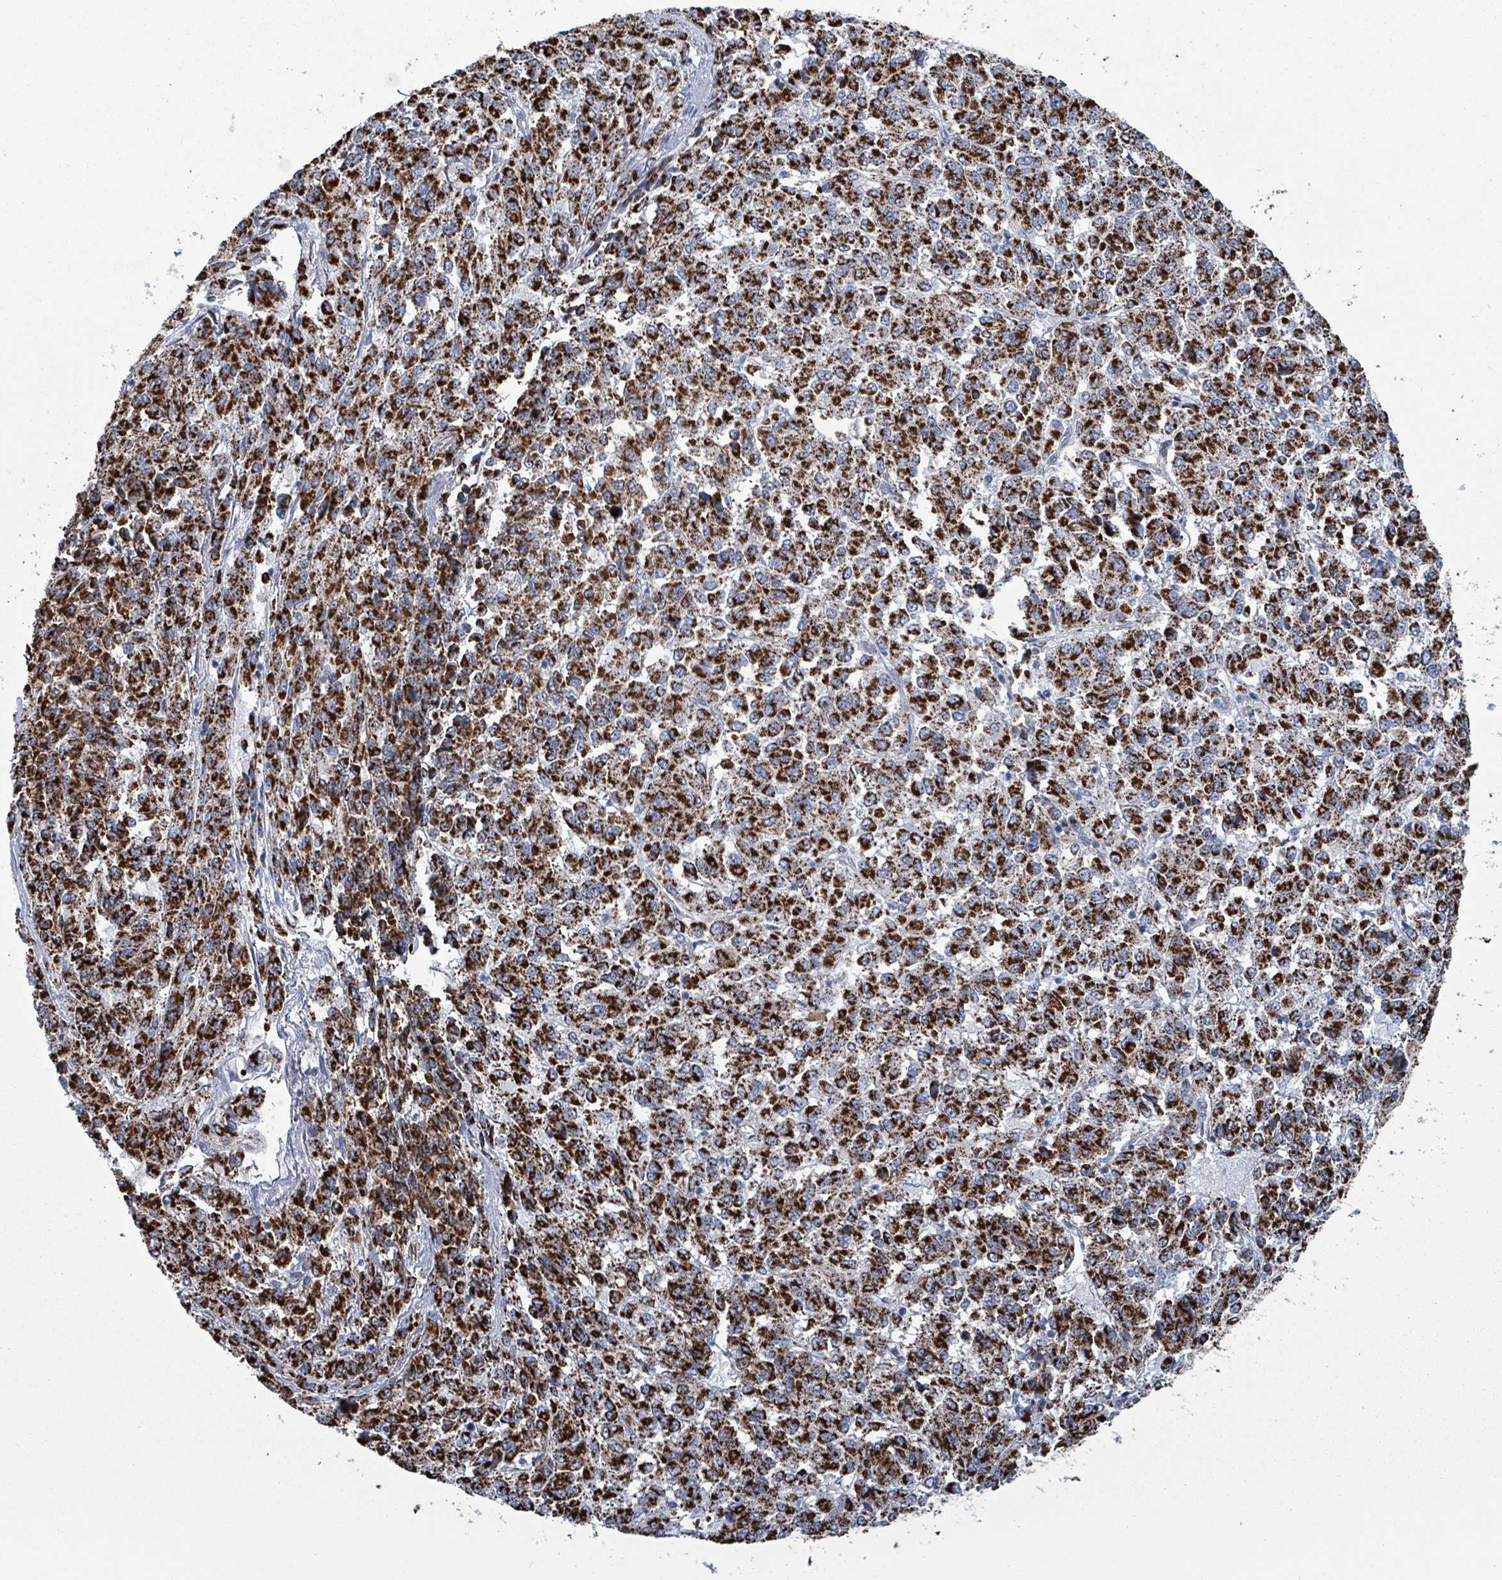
{"staining": {"intensity": "strong", "quantity": ">75%", "location": "cytoplasmic/membranous"}, "tissue": "melanoma", "cell_type": "Tumor cells", "image_type": "cancer", "snomed": [{"axis": "morphology", "description": "Malignant melanoma, Metastatic site"}, {"axis": "topography", "description": "Lung"}], "caption": "Immunohistochemistry (IHC) of human melanoma shows high levels of strong cytoplasmic/membranous staining in about >75% of tumor cells.", "gene": "IDH3B", "patient": {"sex": "male", "age": 64}}